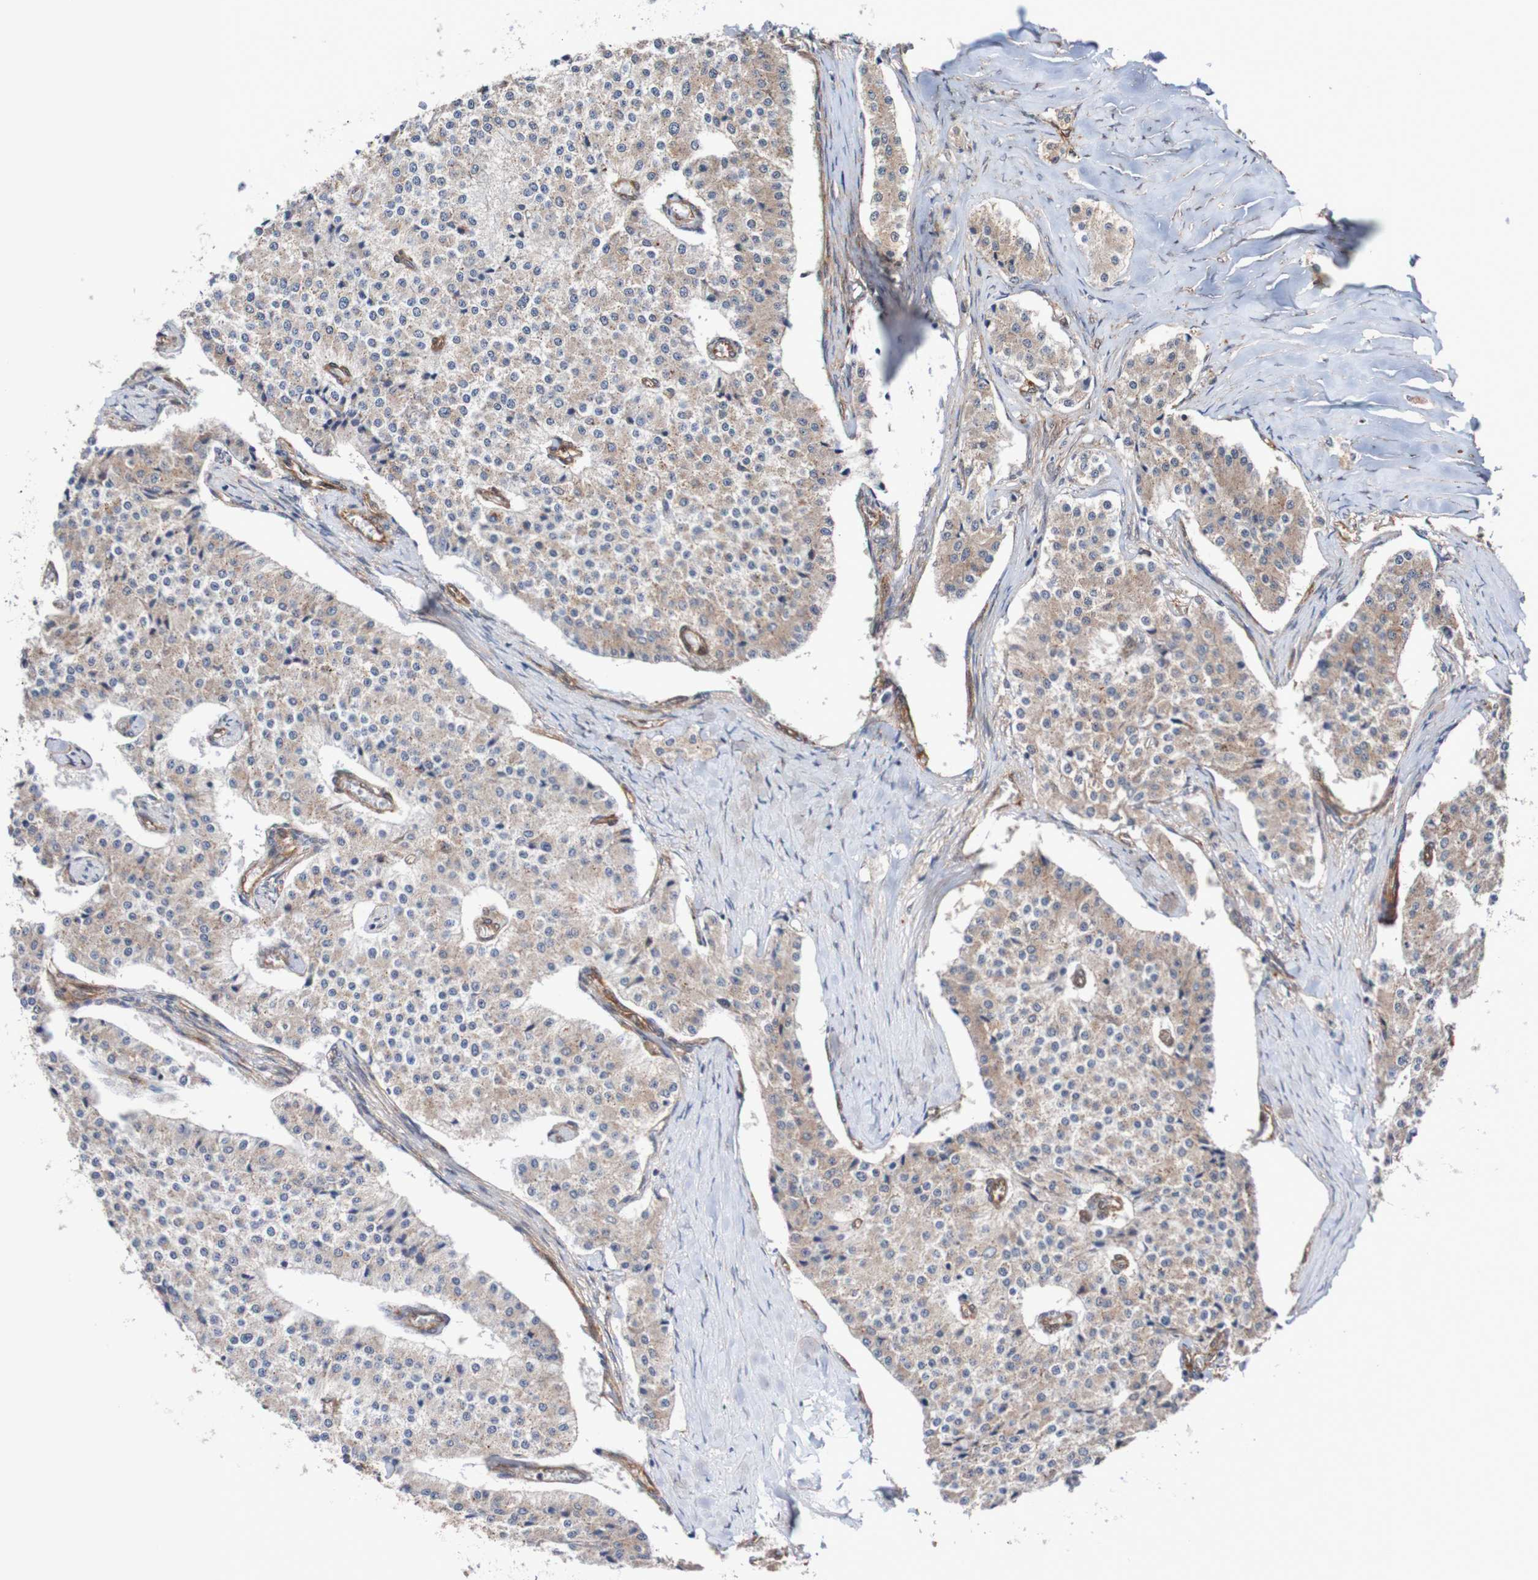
{"staining": {"intensity": "weak", "quantity": ">75%", "location": "cytoplasmic/membranous"}, "tissue": "carcinoid", "cell_type": "Tumor cells", "image_type": "cancer", "snomed": [{"axis": "morphology", "description": "Carcinoid, malignant, NOS"}, {"axis": "topography", "description": "Colon"}], "caption": "Brown immunohistochemical staining in carcinoid (malignant) demonstrates weak cytoplasmic/membranous staining in about >75% of tumor cells.", "gene": "RIGI", "patient": {"sex": "female", "age": 52}}